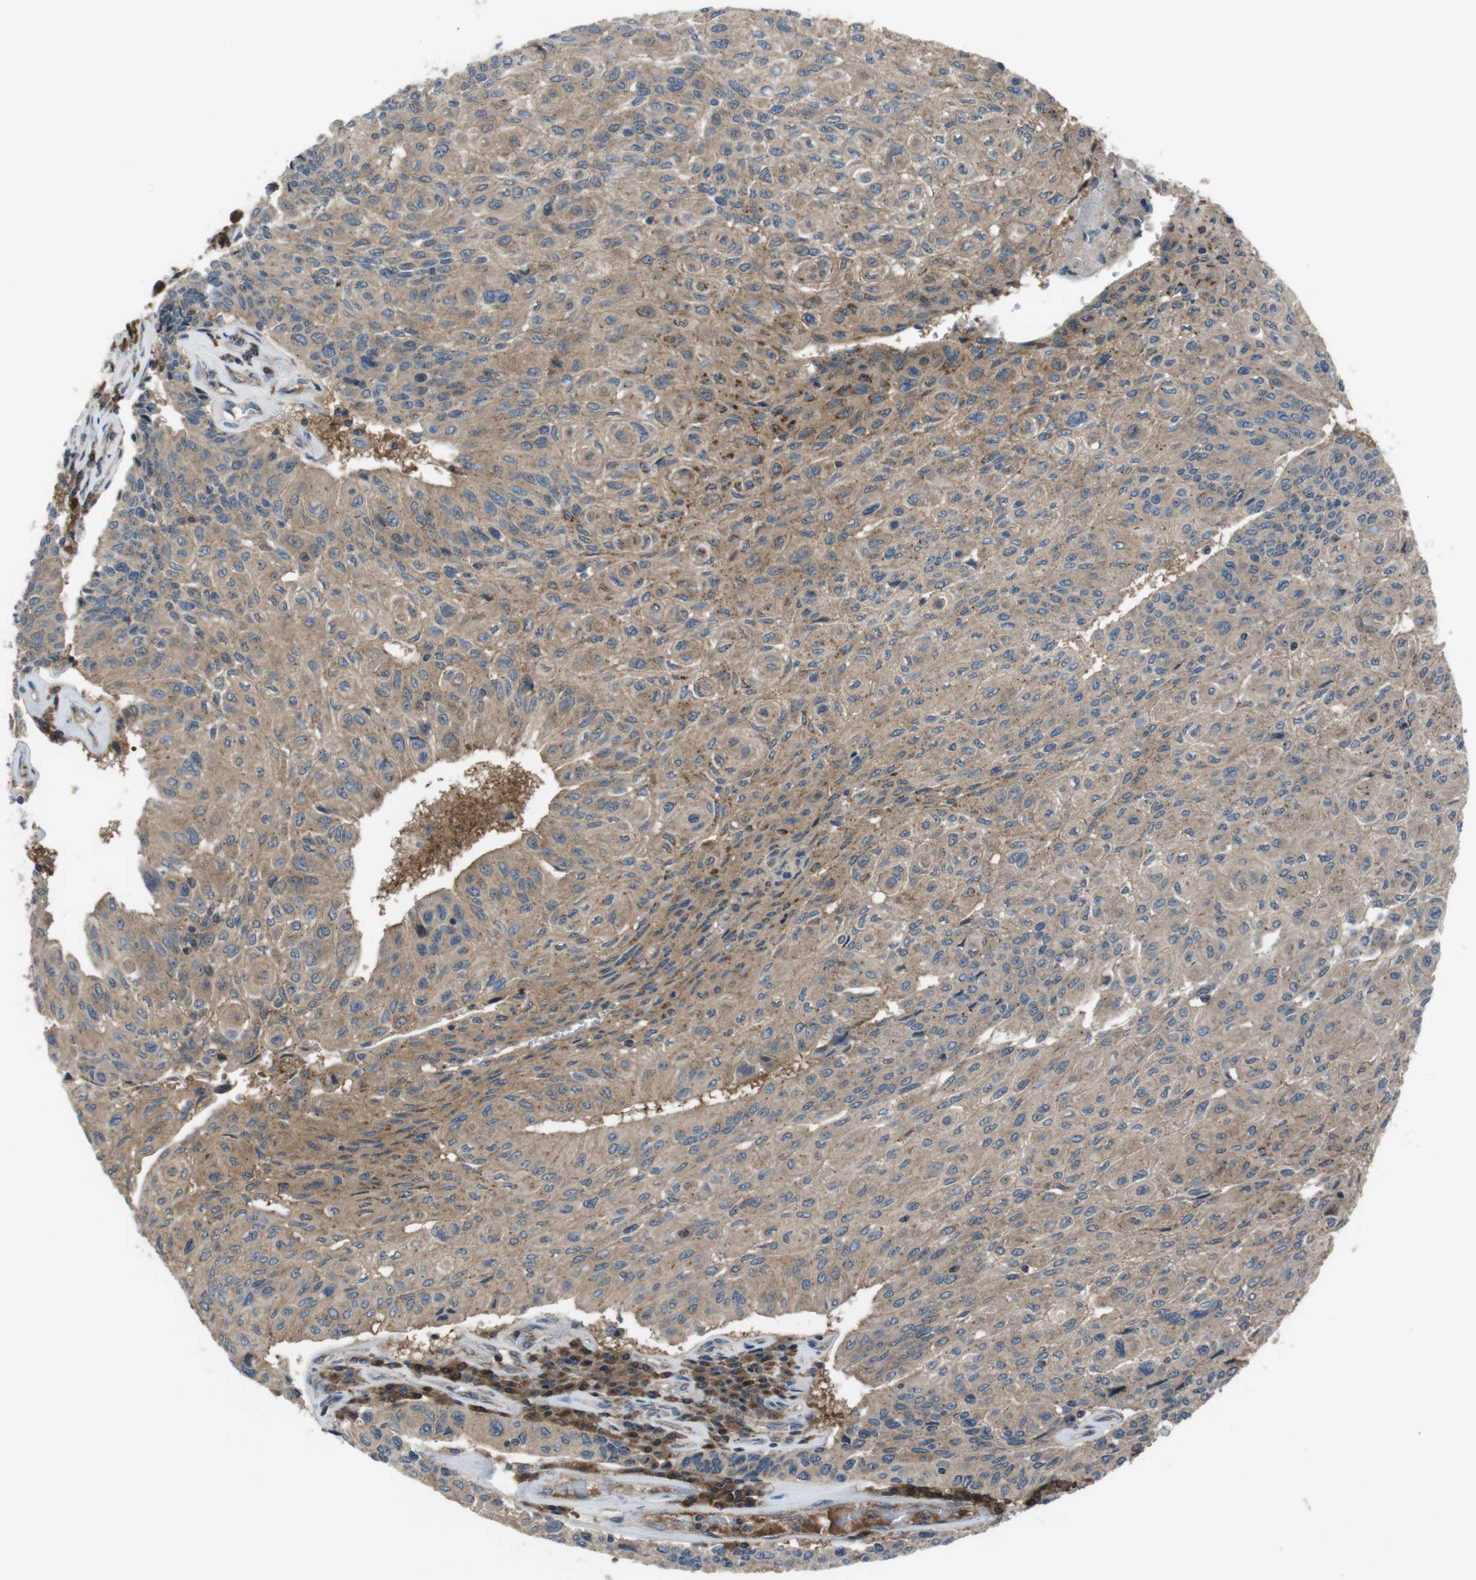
{"staining": {"intensity": "moderate", "quantity": ">75%", "location": "cytoplasmic/membranous"}, "tissue": "urothelial cancer", "cell_type": "Tumor cells", "image_type": "cancer", "snomed": [{"axis": "morphology", "description": "Urothelial carcinoma, High grade"}, {"axis": "topography", "description": "Urinary bladder"}], "caption": "Immunohistochemical staining of high-grade urothelial carcinoma reveals moderate cytoplasmic/membranous protein positivity in about >75% of tumor cells. The staining was performed using DAB to visualize the protein expression in brown, while the nuclei were stained in blue with hematoxylin (Magnification: 20x).", "gene": "SLC22A23", "patient": {"sex": "male", "age": 66}}